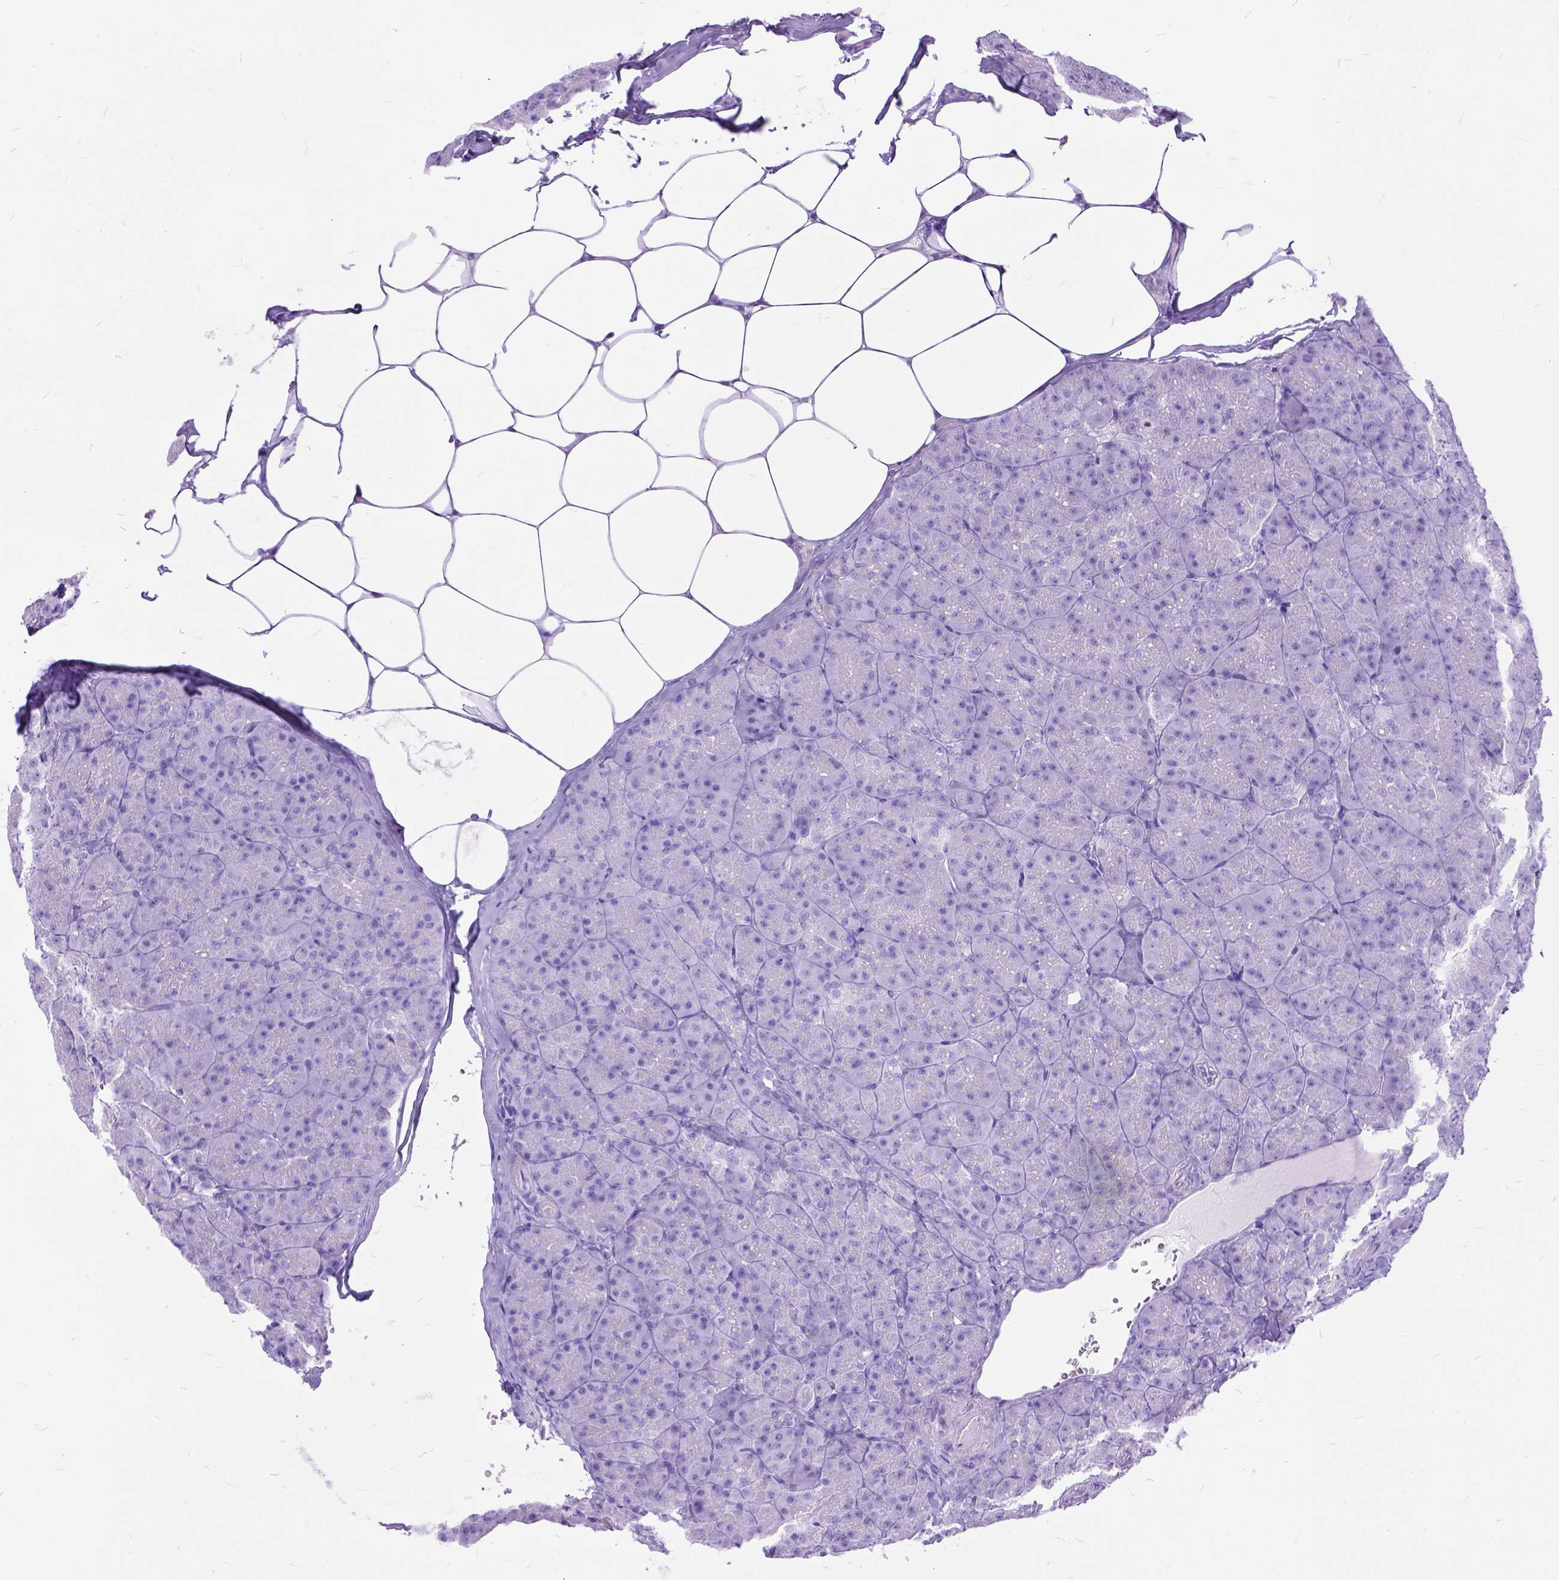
{"staining": {"intensity": "negative", "quantity": "none", "location": "none"}, "tissue": "pancreas", "cell_type": "Exocrine glandular cells", "image_type": "normal", "snomed": [{"axis": "morphology", "description": "Normal tissue, NOS"}, {"axis": "topography", "description": "Pancreas"}], "caption": "This is a photomicrograph of immunohistochemistry staining of benign pancreas, which shows no positivity in exocrine glandular cells. The staining is performed using DAB brown chromogen with nuclei counter-stained in using hematoxylin.", "gene": "DNAH2", "patient": {"sex": "male", "age": 57}}